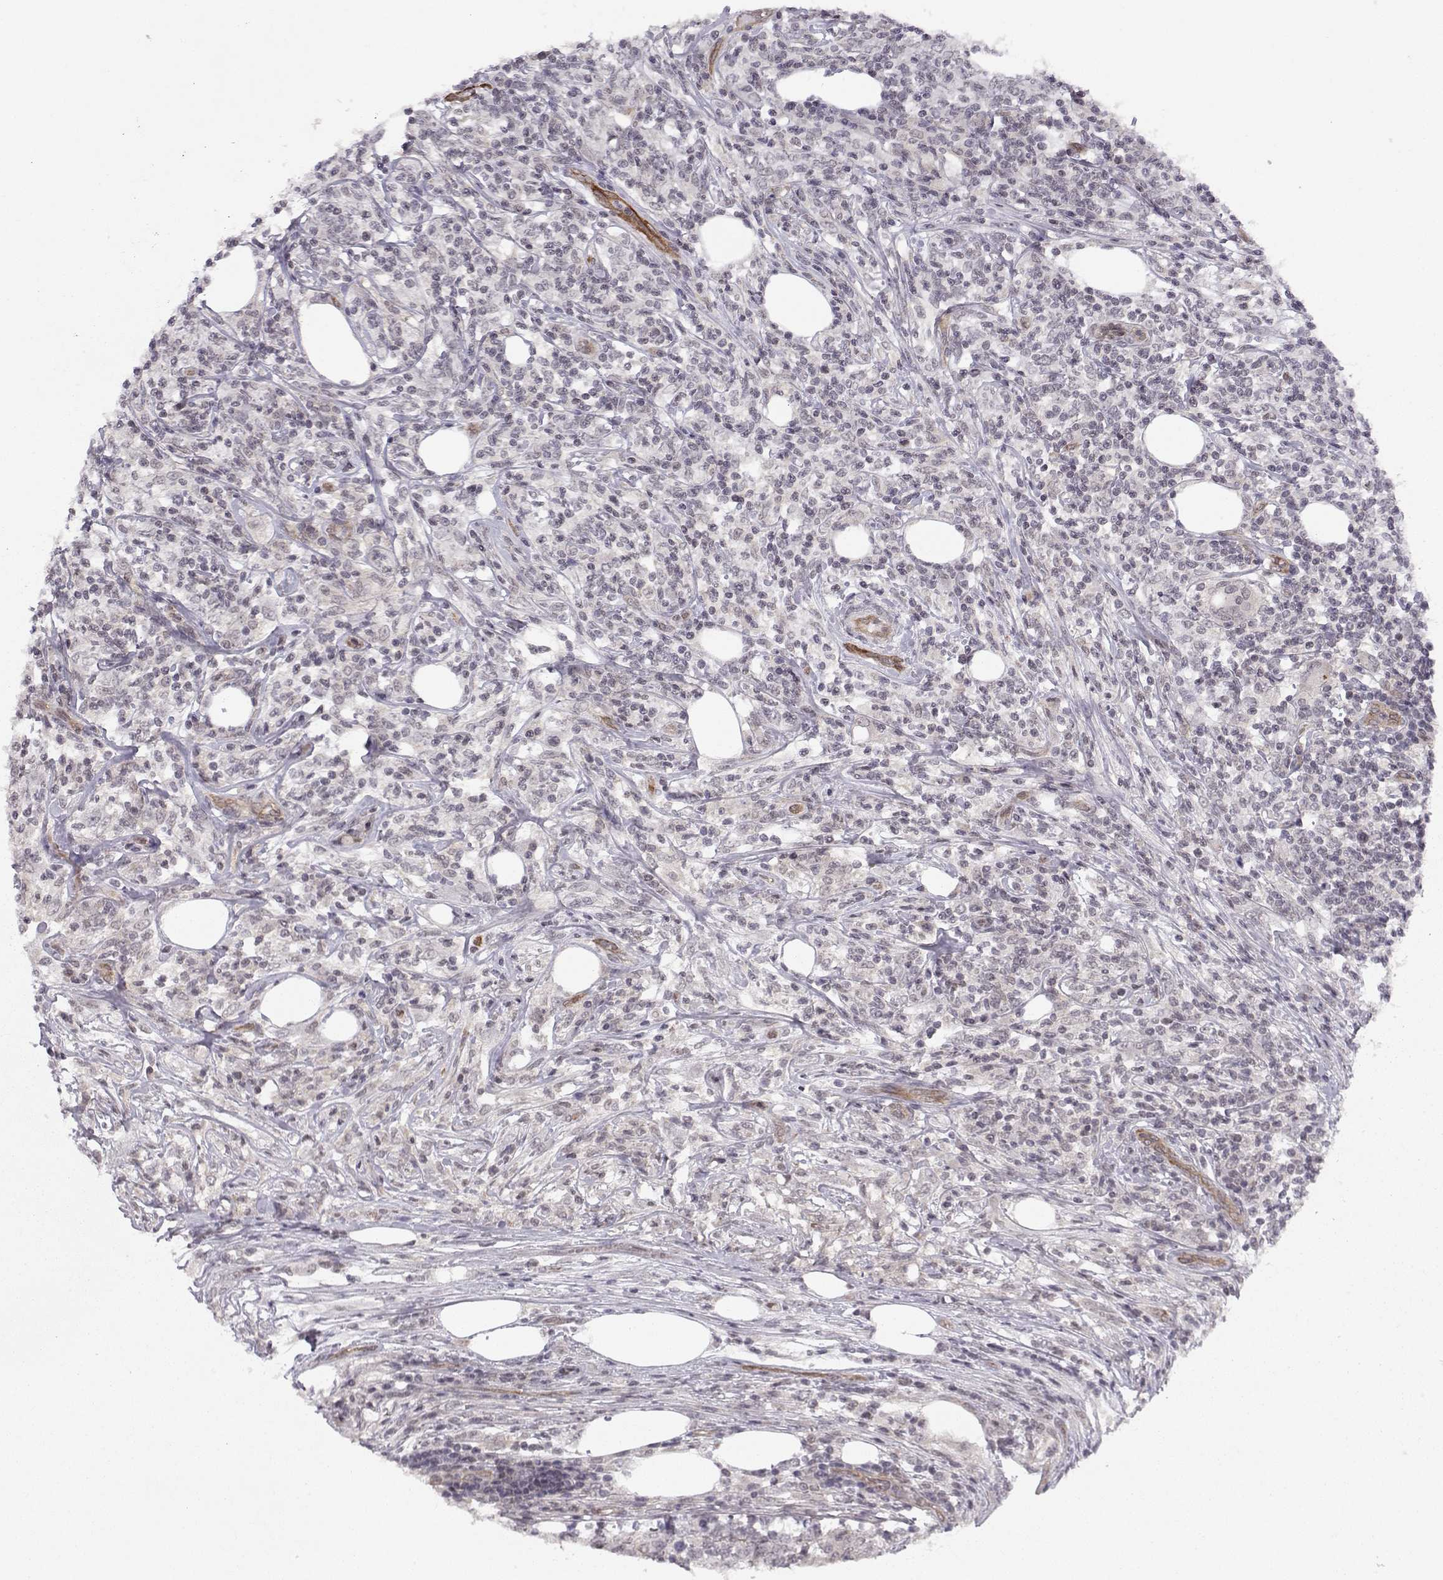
{"staining": {"intensity": "negative", "quantity": "none", "location": "none"}, "tissue": "lymphoma", "cell_type": "Tumor cells", "image_type": "cancer", "snomed": [{"axis": "morphology", "description": "Malignant lymphoma, non-Hodgkin's type, High grade"}, {"axis": "topography", "description": "Lymph node"}], "caption": "Lymphoma was stained to show a protein in brown. There is no significant expression in tumor cells. Nuclei are stained in blue.", "gene": "KIF13B", "patient": {"sex": "female", "age": 84}}